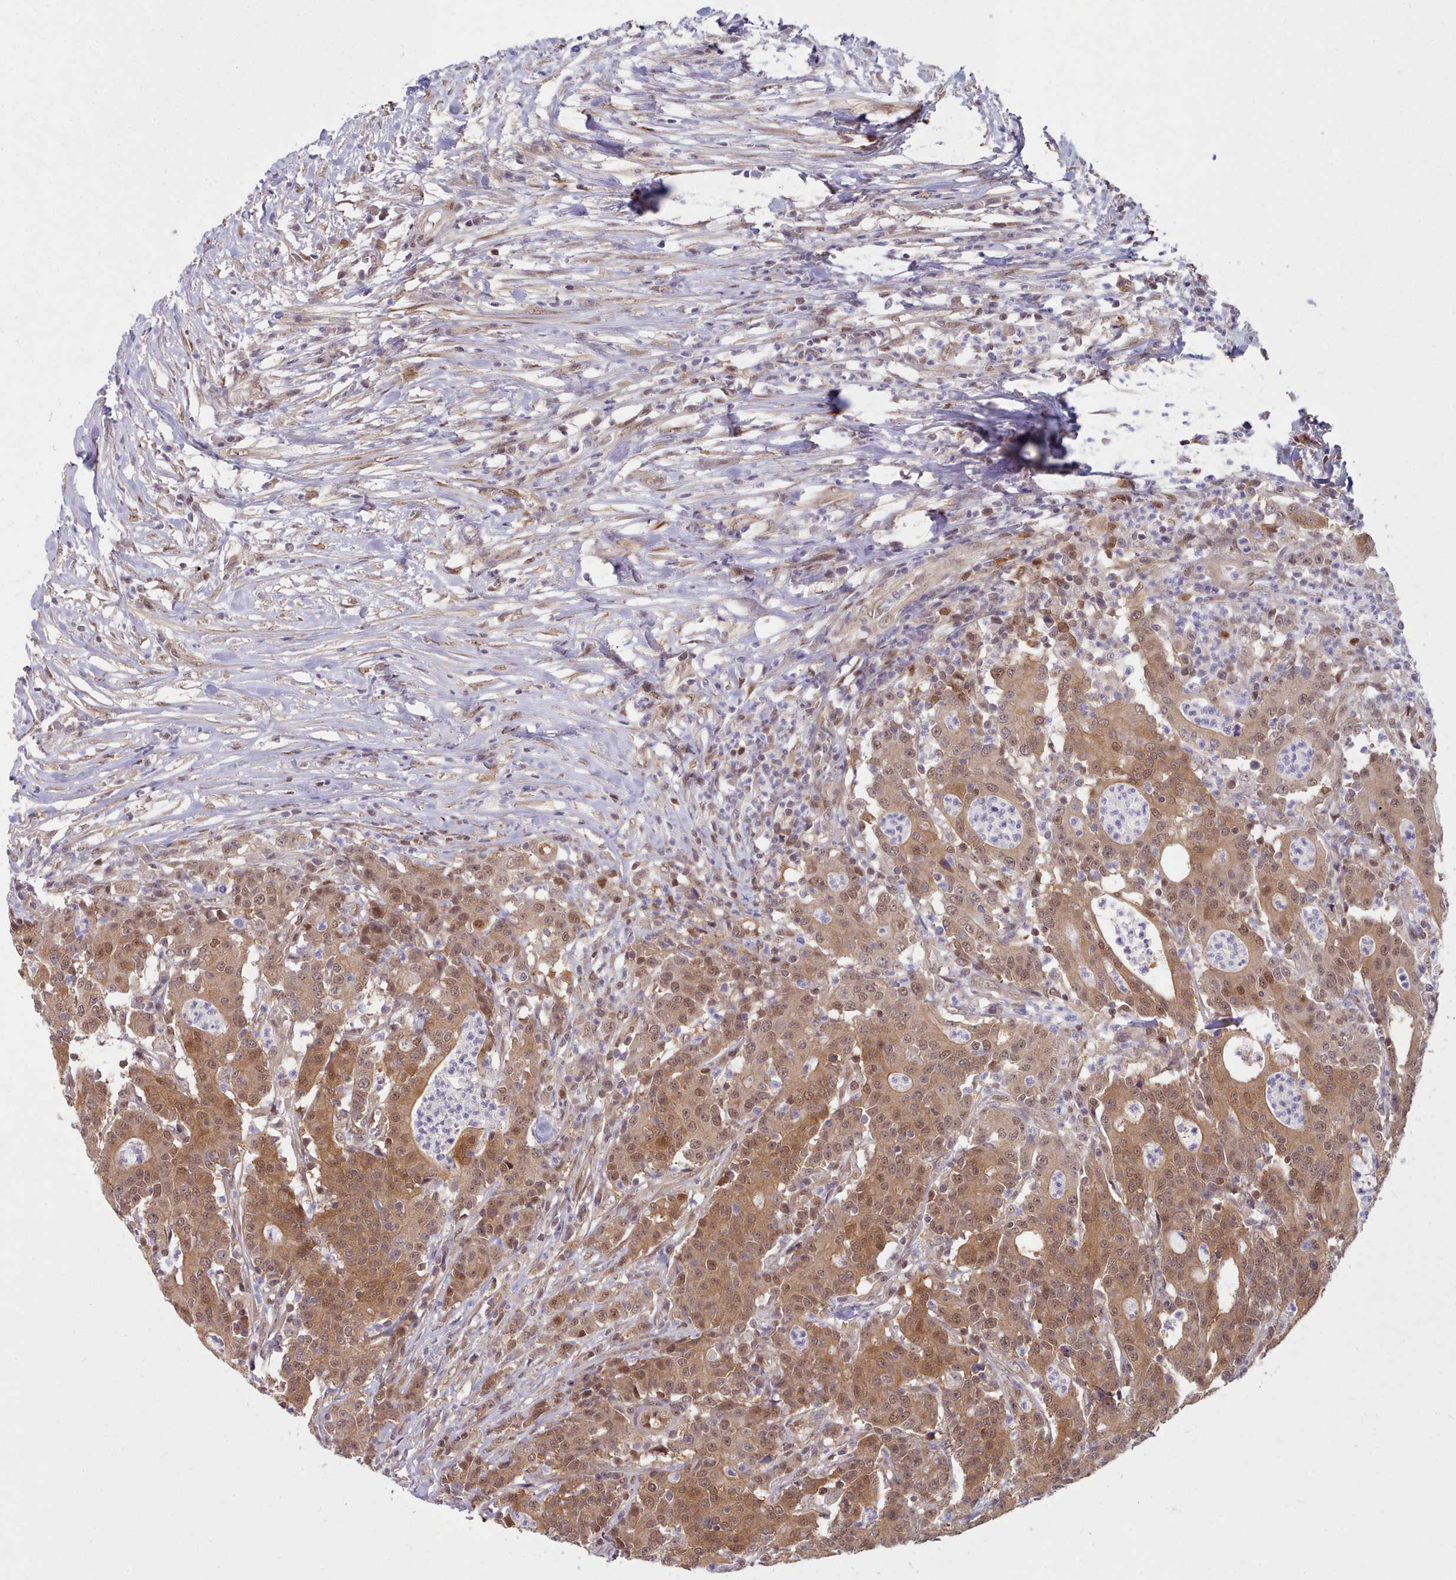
{"staining": {"intensity": "moderate", "quantity": ">75%", "location": "cytoplasmic/membranous,nuclear"}, "tissue": "colorectal cancer", "cell_type": "Tumor cells", "image_type": "cancer", "snomed": [{"axis": "morphology", "description": "Adenocarcinoma, NOS"}, {"axis": "topography", "description": "Colon"}], "caption": "This photomicrograph demonstrates immunohistochemistry (IHC) staining of colorectal cancer (adenocarcinoma), with medium moderate cytoplasmic/membranous and nuclear expression in about >75% of tumor cells.", "gene": "CES3", "patient": {"sex": "male", "age": 83}}